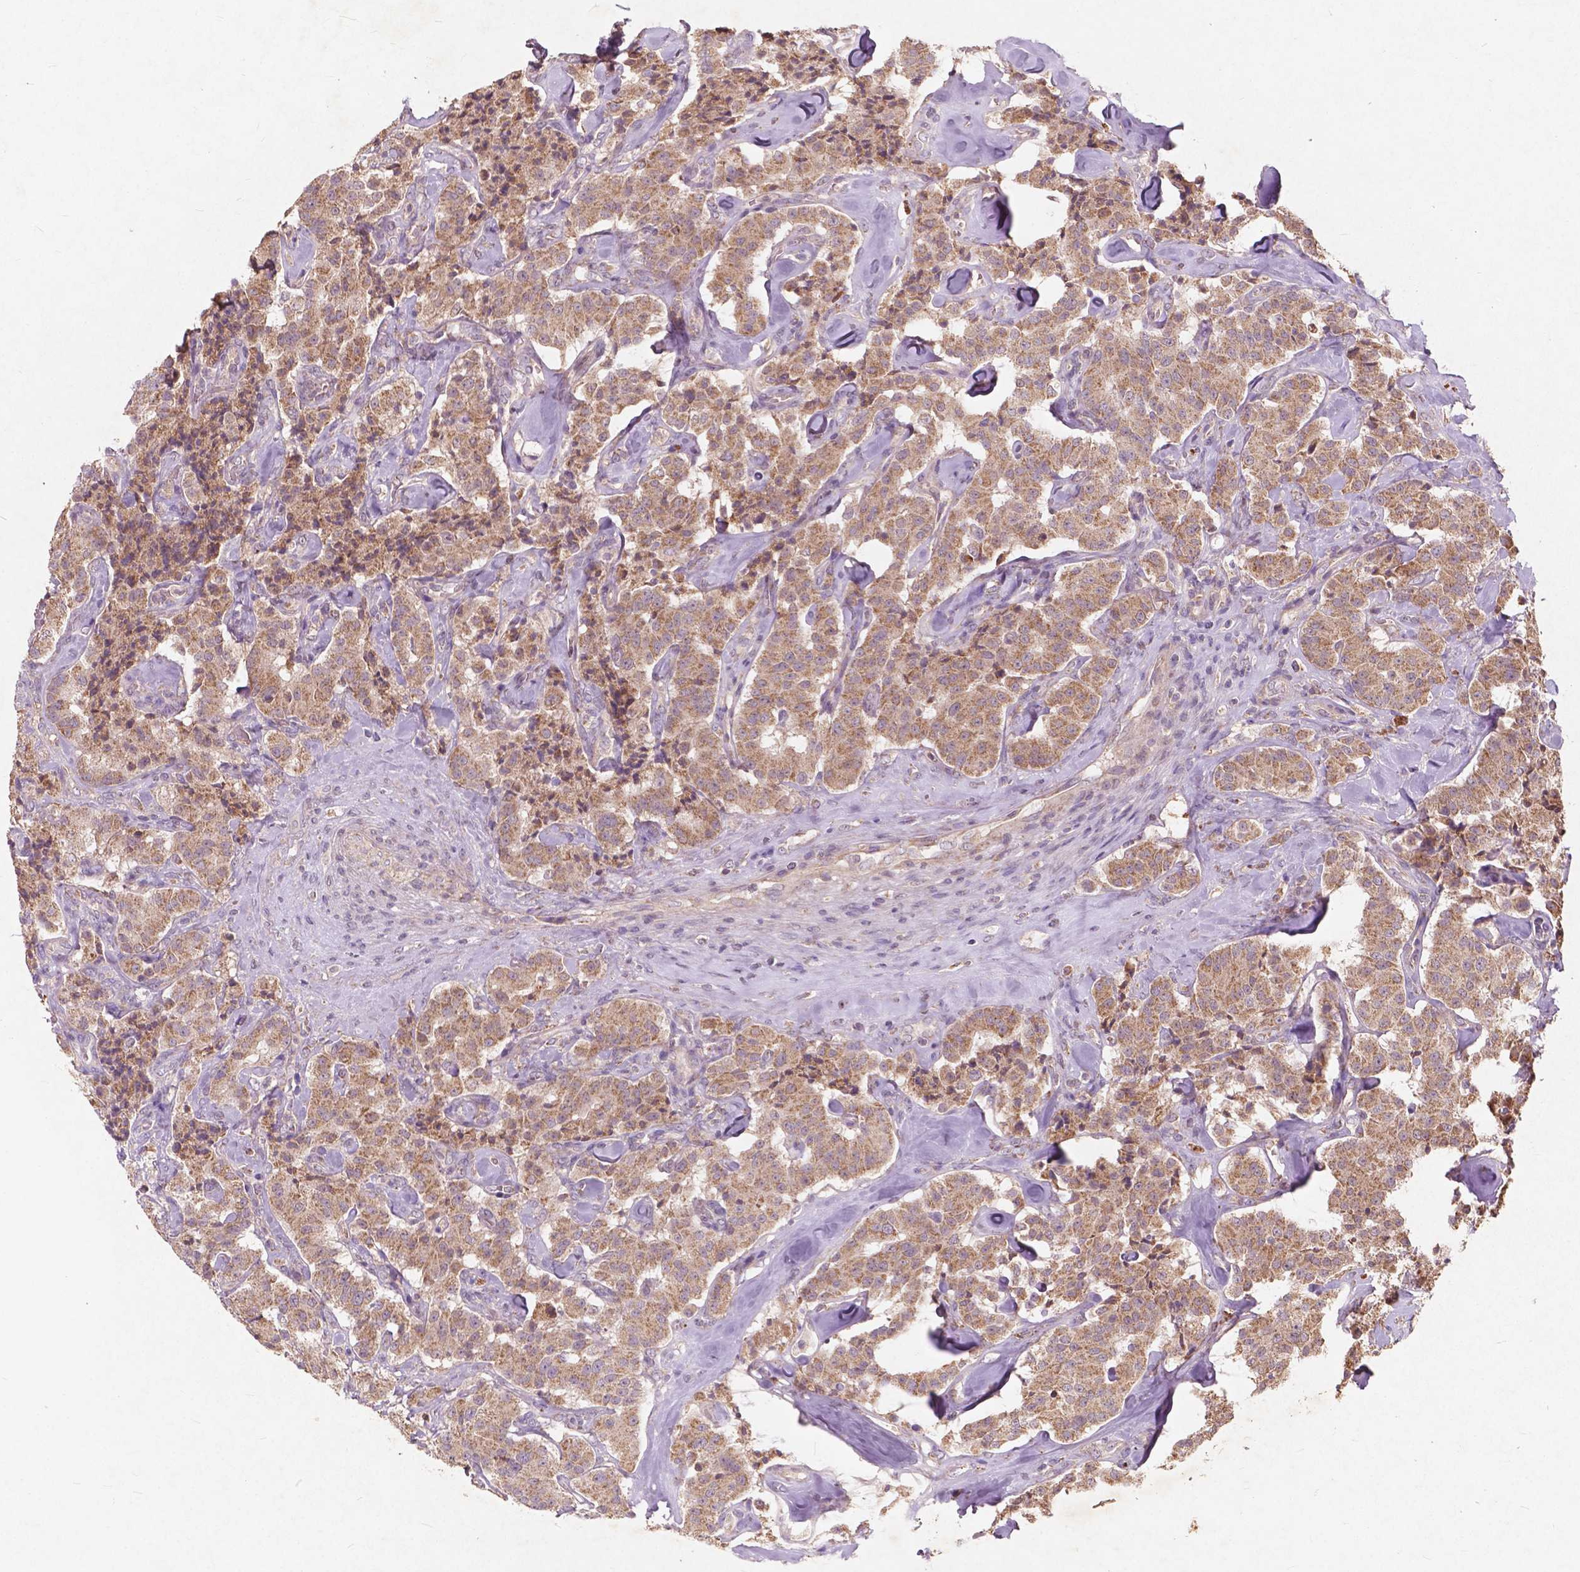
{"staining": {"intensity": "weak", "quantity": ">75%", "location": "cytoplasmic/membranous"}, "tissue": "carcinoid", "cell_type": "Tumor cells", "image_type": "cancer", "snomed": [{"axis": "morphology", "description": "Carcinoid, malignant, NOS"}, {"axis": "topography", "description": "Pancreas"}], "caption": "Malignant carcinoid tissue exhibits weak cytoplasmic/membranous expression in about >75% of tumor cells, visualized by immunohistochemistry. The protein of interest is shown in brown color, while the nuclei are stained blue.", "gene": "ST6GALNAC5", "patient": {"sex": "male", "age": 41}}